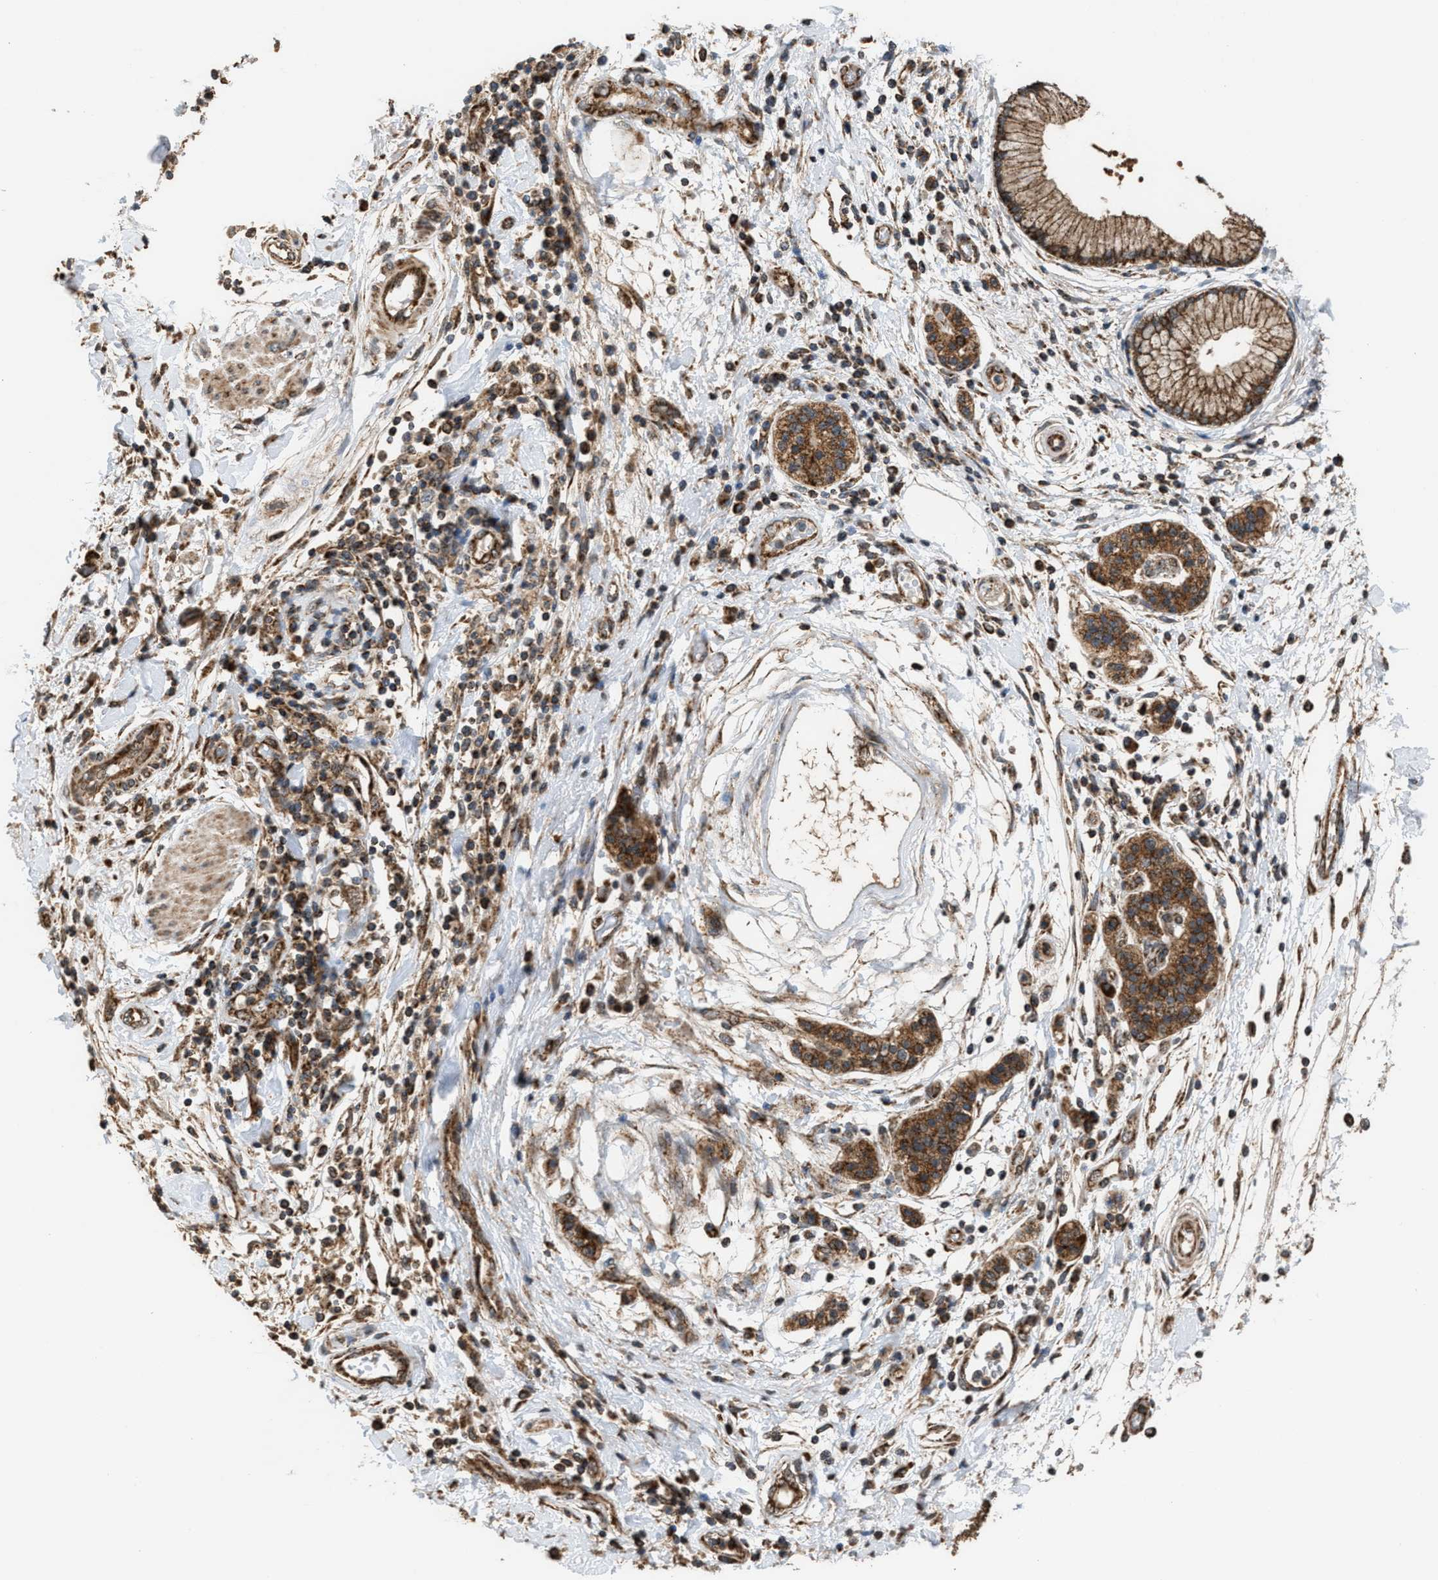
{"staining": {"intensity": "moderate", "quantity": ">75%", "location": "cytoplasmic/membranous"}, "tissue": "pancreatic cancer", "cell_type": "Tumor cells", "image_type": "cancer", "snomed": [{"axis": "morphology", "description": "Normal tissue, NOS"}, {"axis": "morphology", "description": "Adenocarcinoma, NOS"}, {"axis": "topography", "description": "Pancreas"}], "caption": "IHC (DAB) staining of pancreatic cancer (adenocarcinoma) exhibits moderate cytoplasmic/membranous protein expression in about >75% of tumor cells.", "gene": "SGSM2", "patient": {"sex": "female", "age": 71}}